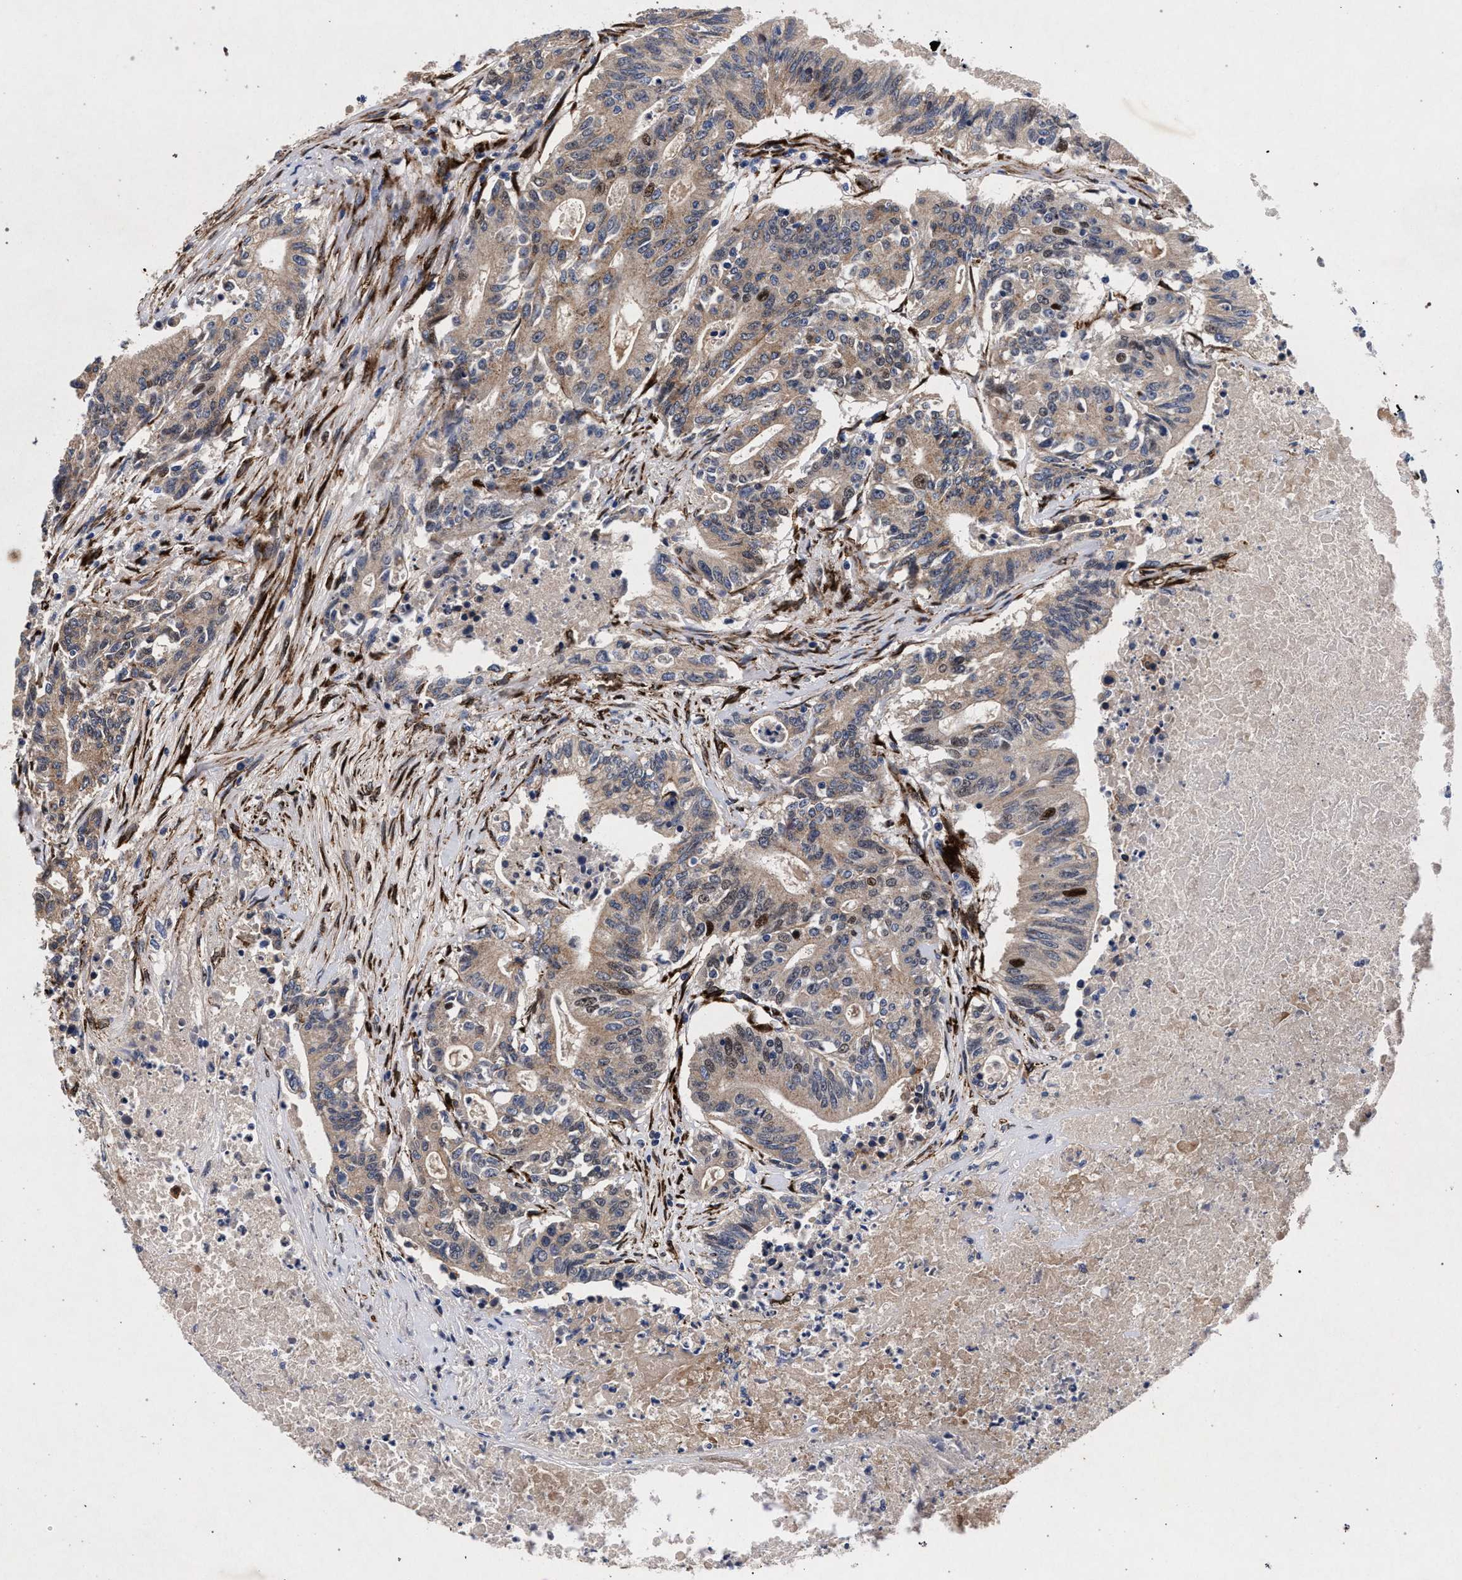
{"staining": {"intensity": "weak", "quantity": ">75%", "location": "cytoplasmic/membranous"}, "tissue": "colorectal cancer", "cell_type": "Tumor cells", "image_type": "cancer", "snomed": [{"axis": "morphology", "description": "Adenocarcinoma, NOS"}, {"axis": "topography", "description": "Colon"}], "caption": "High-magnification brightfield microscopy of colorectal cancer stained with DAB (brown) and counterstained with hematoxylin (blue). tumor cells exhibit weak cytoplasmic/membranous positivity is present in approximately>75% of cells.", "gene": "NEK7", "patient": {"sex": "female", "age": 77}}